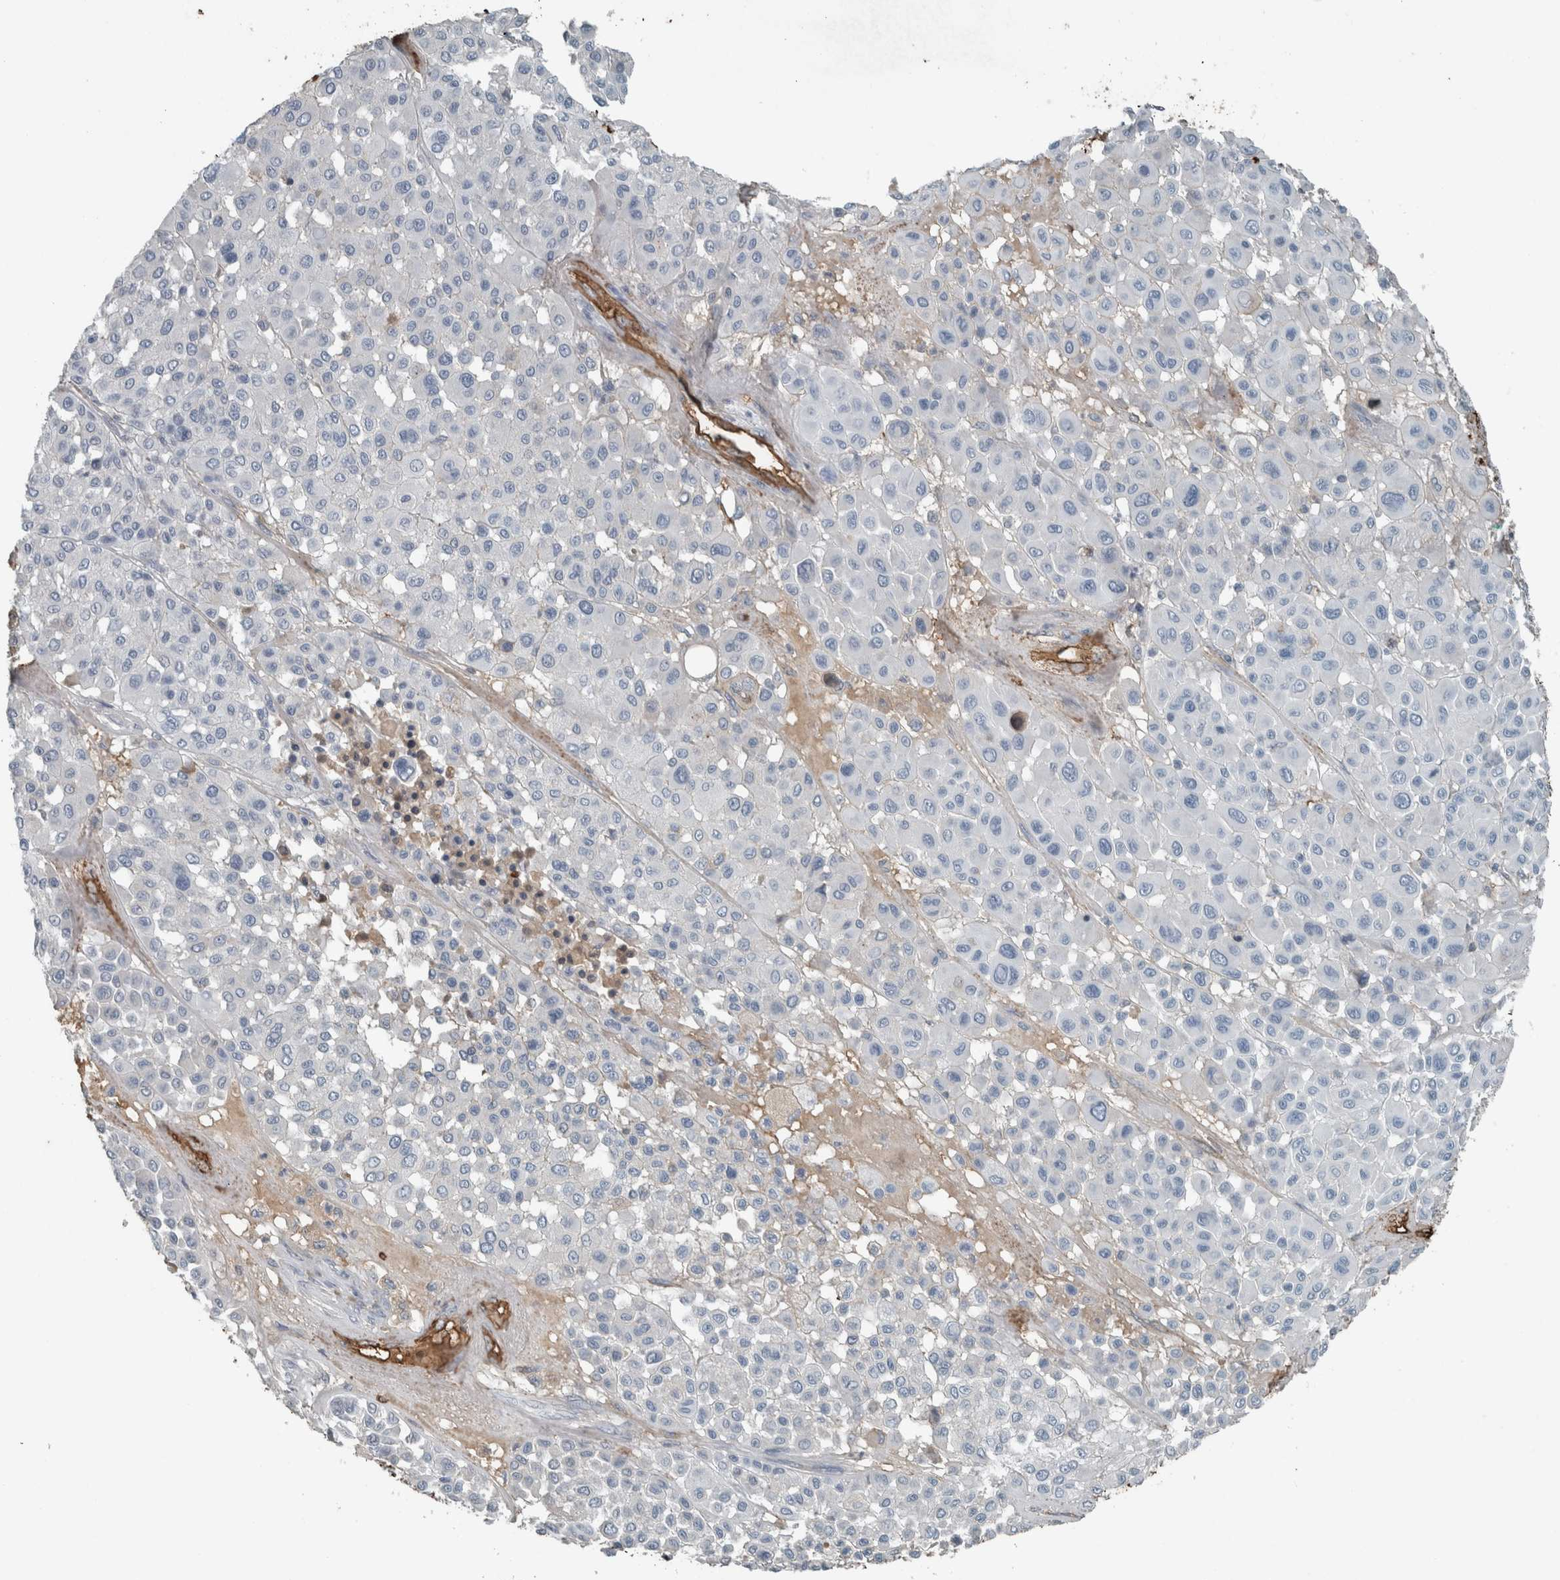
{"staining": {"intensity": "negative", "quantity": "none", "location": "none"}, "tissue": "melanoma", "cell_type": "Tumor cells", "image_type": "cancer", "snomed": [{"axis": "morphology", "description": "Malignant melanoma, Metastatic site"}, {"axis": "topography", "description": "Soft tissue"}], "caption": "Tumor cells show no significant expression in melanoma.", "gene": "LBP", "patient": {"sex": "male", "age": 41}}